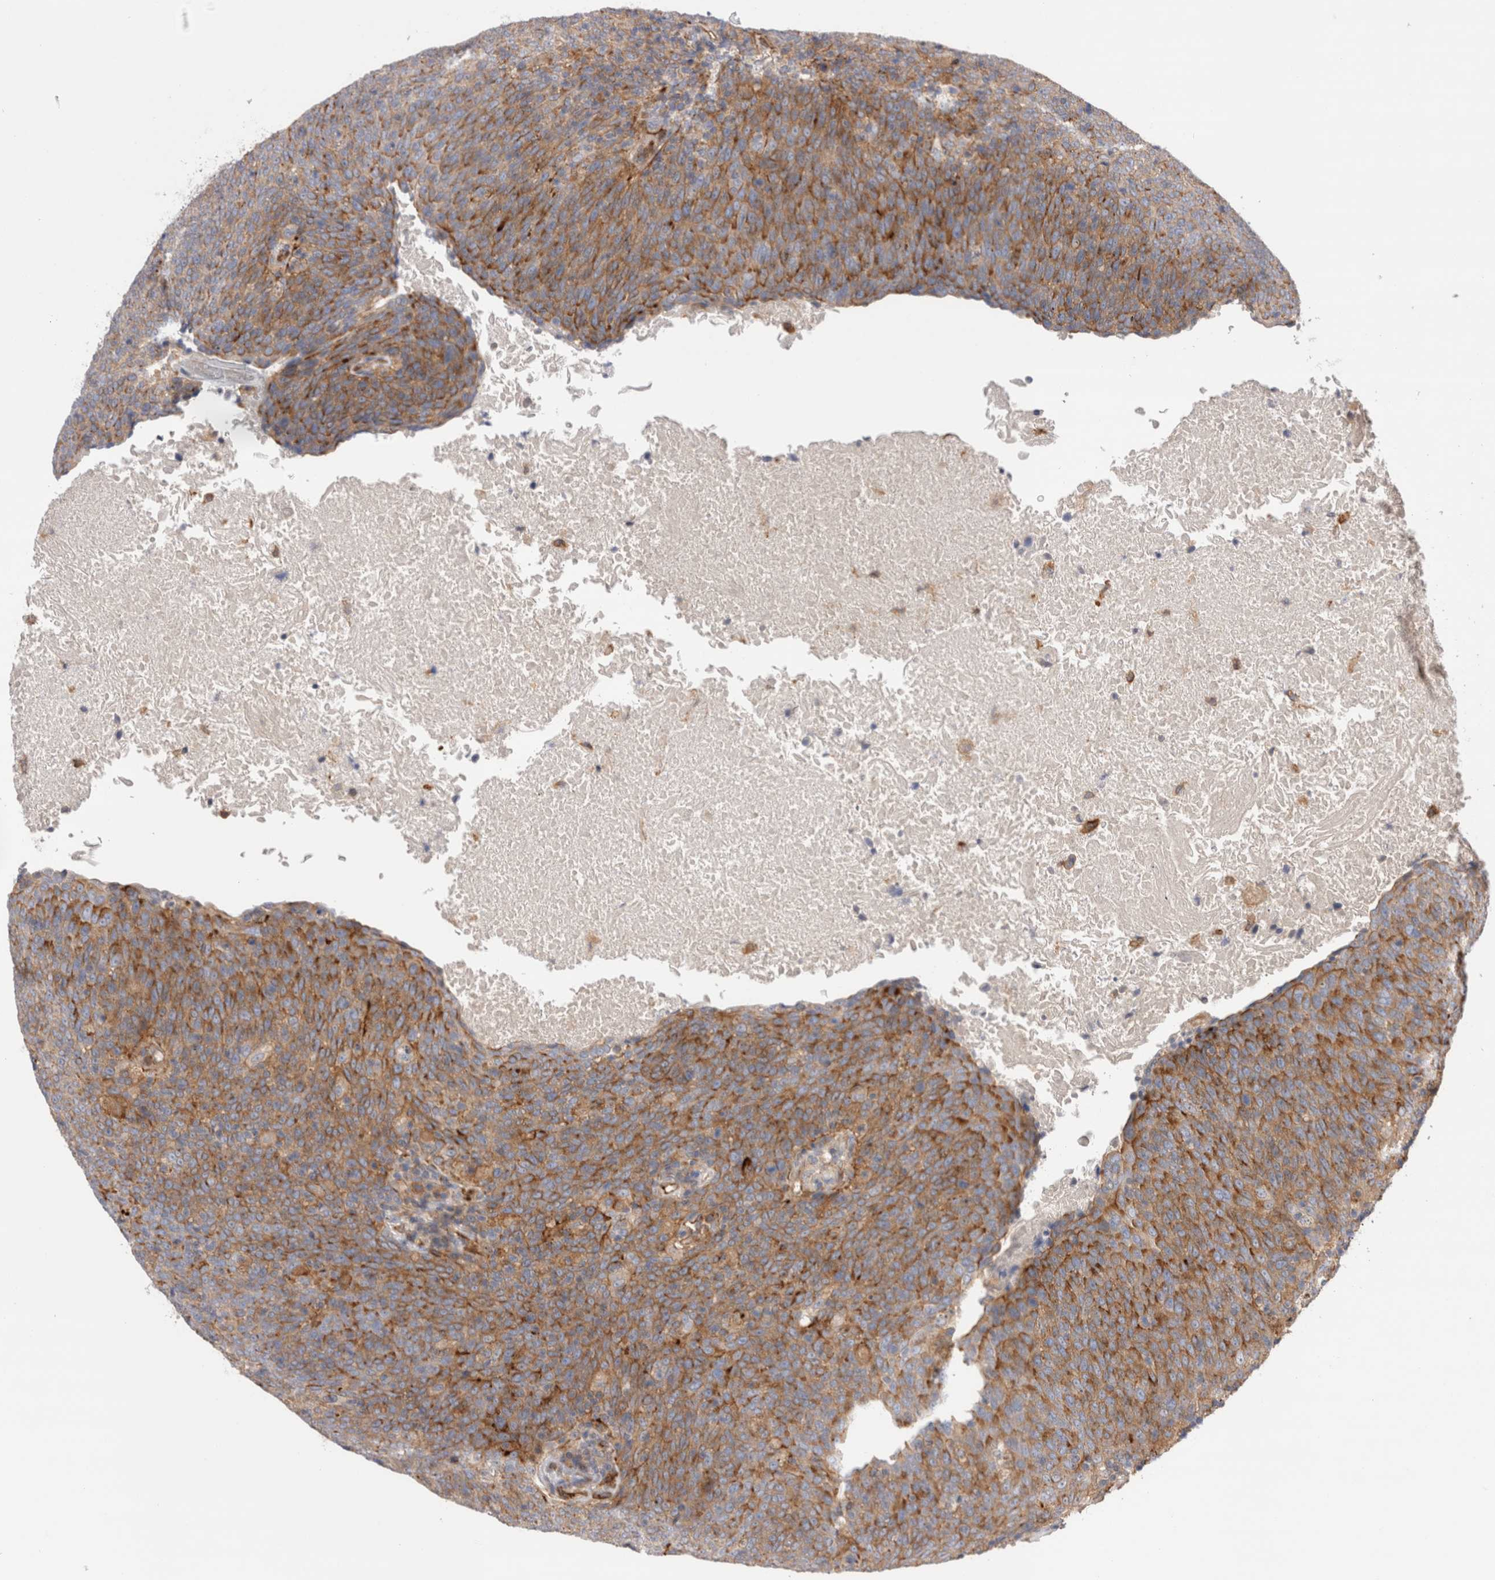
{"staining": {"intensity": "moderate", "quantity": ">75%", "location": "cytoplasmic/membranous"}, "tissue": "head and neck cancer", "cell_type": "Tumor cells", "image_type": "cancer", "snomed": [{"axis": "morphology", "description": "Squamous cell carcinoma, NOS"}, {"axis": "morphology", "description": "Squamous cell carcinoma, metastatic, NOS"}, {"axis": "topography", "description": "Lymph node"}, {"axis": "topography", "description": "Head-Neck"}], "caption": "A high-resolution image shows immunohistochemistry staining of head and neck metastatic squamous cell carcinoma, which displays moderate cytoplasmic/membranous staining in about >75% of tumor cells.", "gene": "BNIP2", "patient": {"sex": "male", "age": 62}}